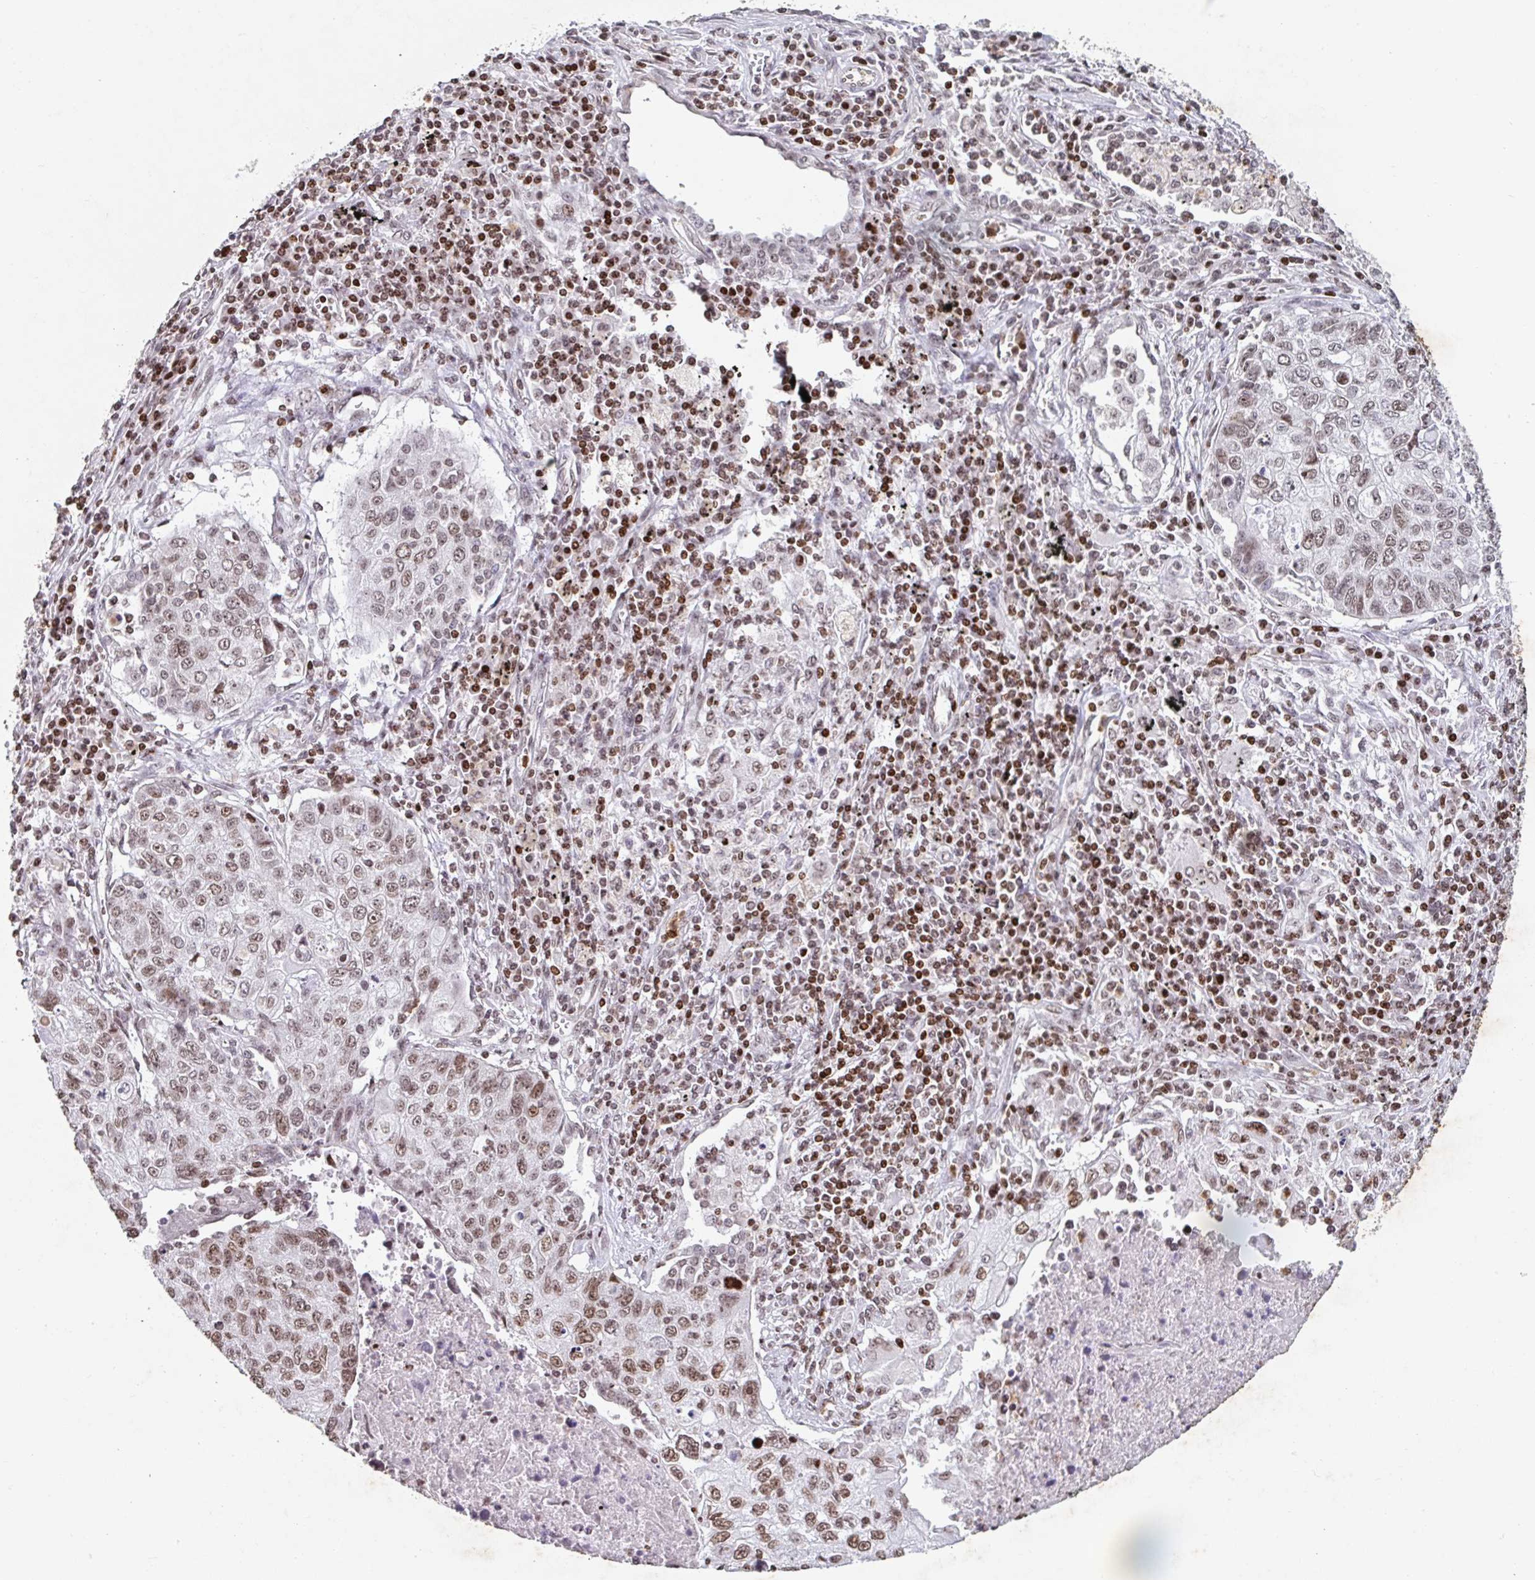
{"staining": {"intensity": "moderate", "quantity": "25%-75%", "location": "nuclear"}, "tissue": "lung cancer", "cell_type": "Tumor cells", "image_type": "cancer", "snomed": [{"axis": "morphology", "description": "Normal morphology"}, {"axis": "morphology", "description": "Aneuploidy"}, {"axis": "morphology", "description": "Squamous cell carcinoma, NOS"}, {"axis": "topography", "description": "Lymph node"}, {"axis": "topography", "description": "Lung"}], "caption": "An image showing moderate nuclear staining in approximately 25%-75% of tumor cells in lung cancer, as visualized by brown immunohistochemical staining.", "gene": "C19orf53", "patient": {"sex": "female", "age": 76}}